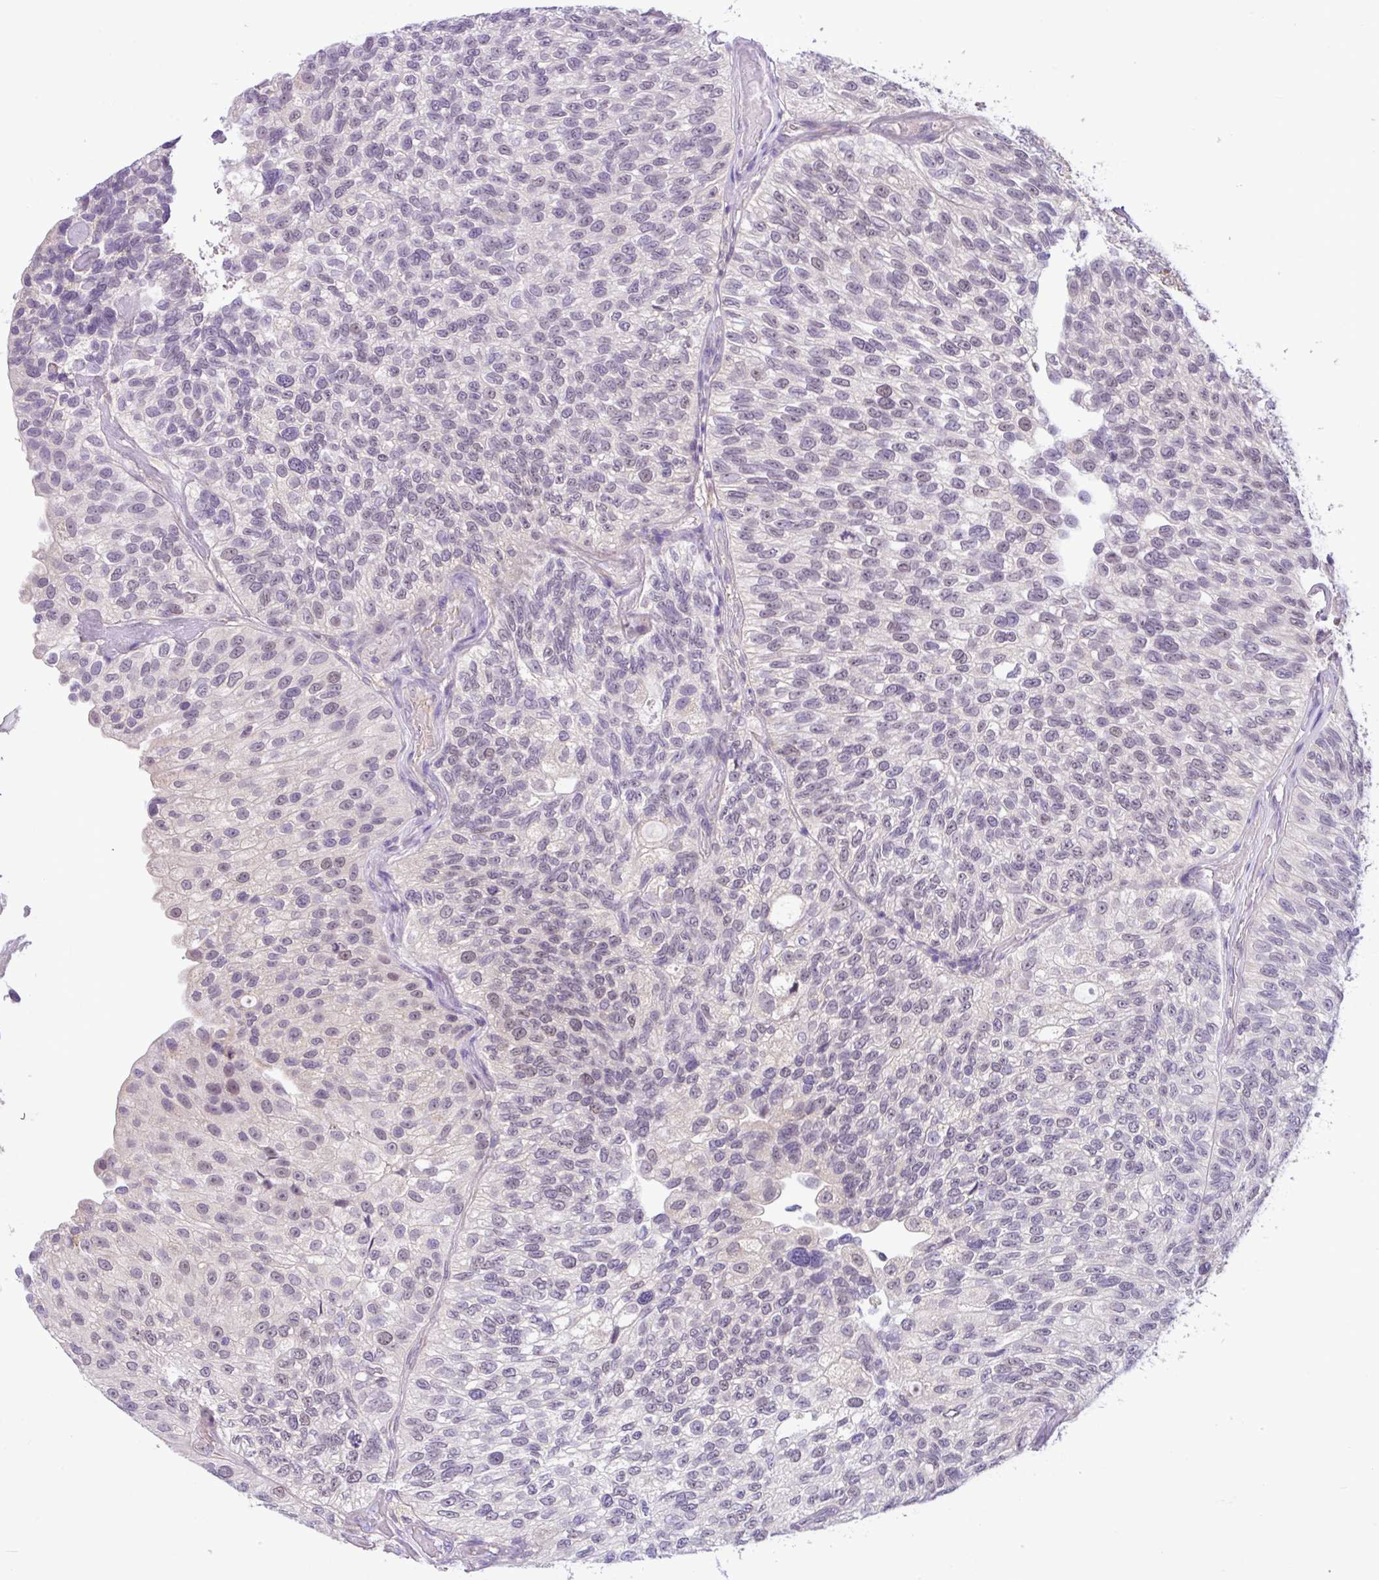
{"staining": {"intensity": "weak", "quantity": "<25%", "location": "nuclear"}, "tissue": "urothelial cancer", "cell_type": "Tumor cells", "image_type": "cancer", "snomed": [{"axis": "morphology", "description": "Urothelial carcinoma, NOS"}, {"axis": "topography", "description": "Urinary bladder"}], "caption": "This is a micrograph of immunohistochemistry staining of transitional cell carcinoma, which shows no expression in tumor cells.", "gene": "TONSL", "patient": {"sex": "male", "age": 87}}